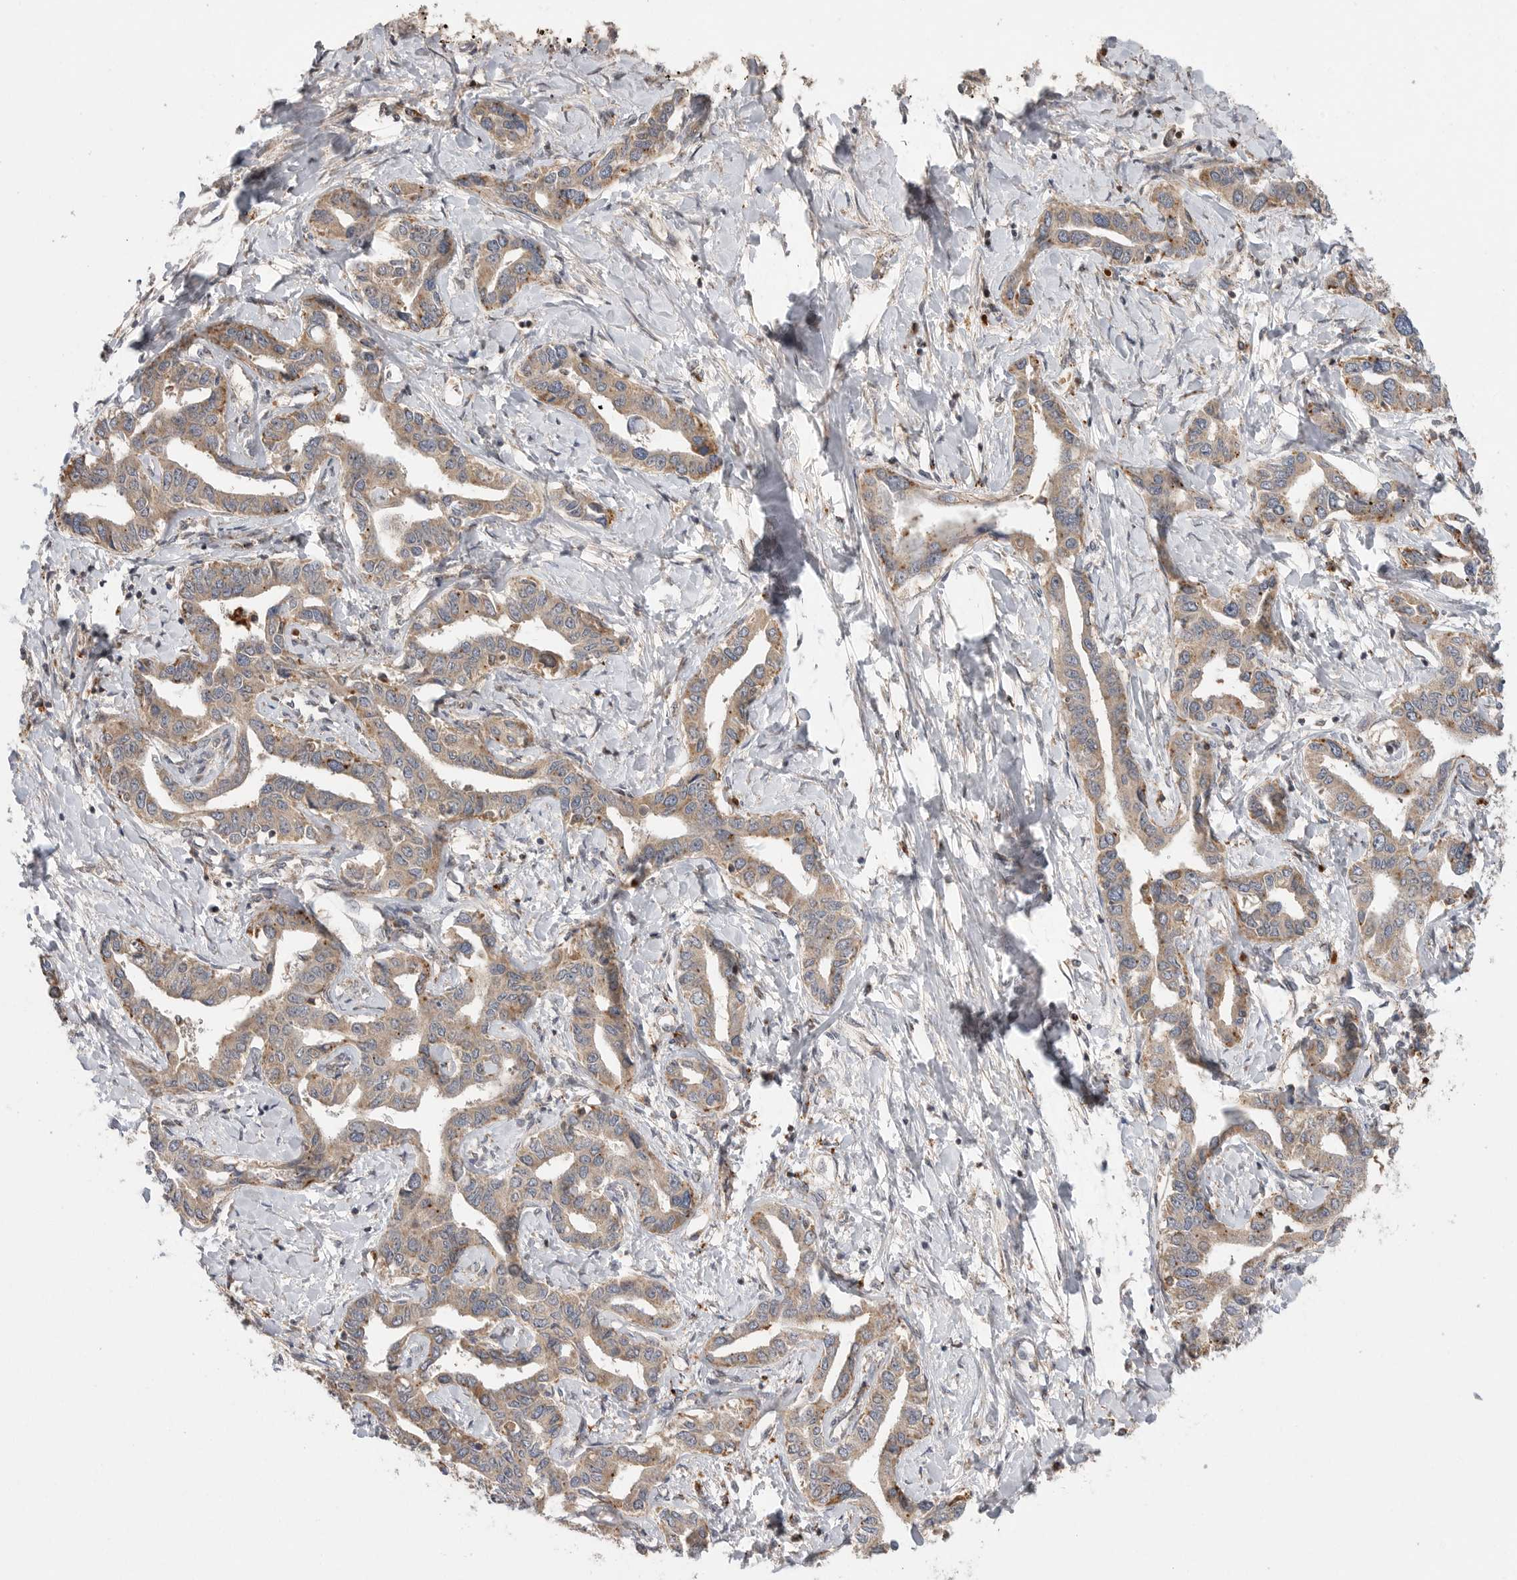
{"staining": {"intensity": "weak", "quantity": ">75%", "location": "cytoplasmic/membranous"}, "tissue": "liver cancer", "cell_type": "Tumor cells", "image_type": "cancer", "snomed": [{"axis": "morphology", "description": "Cholangiocarcinoma"}, {"axis": "topography", "description": "Liver"}], "caption": "Brown immunohistochemical staining in human cholangiocarcinoma (liver) reveals weak cytoplasmic/membranous positivity in about >75% of tumor cells.", "gene": "GALNS", "patient": {"sex": "male", "age": 59}}